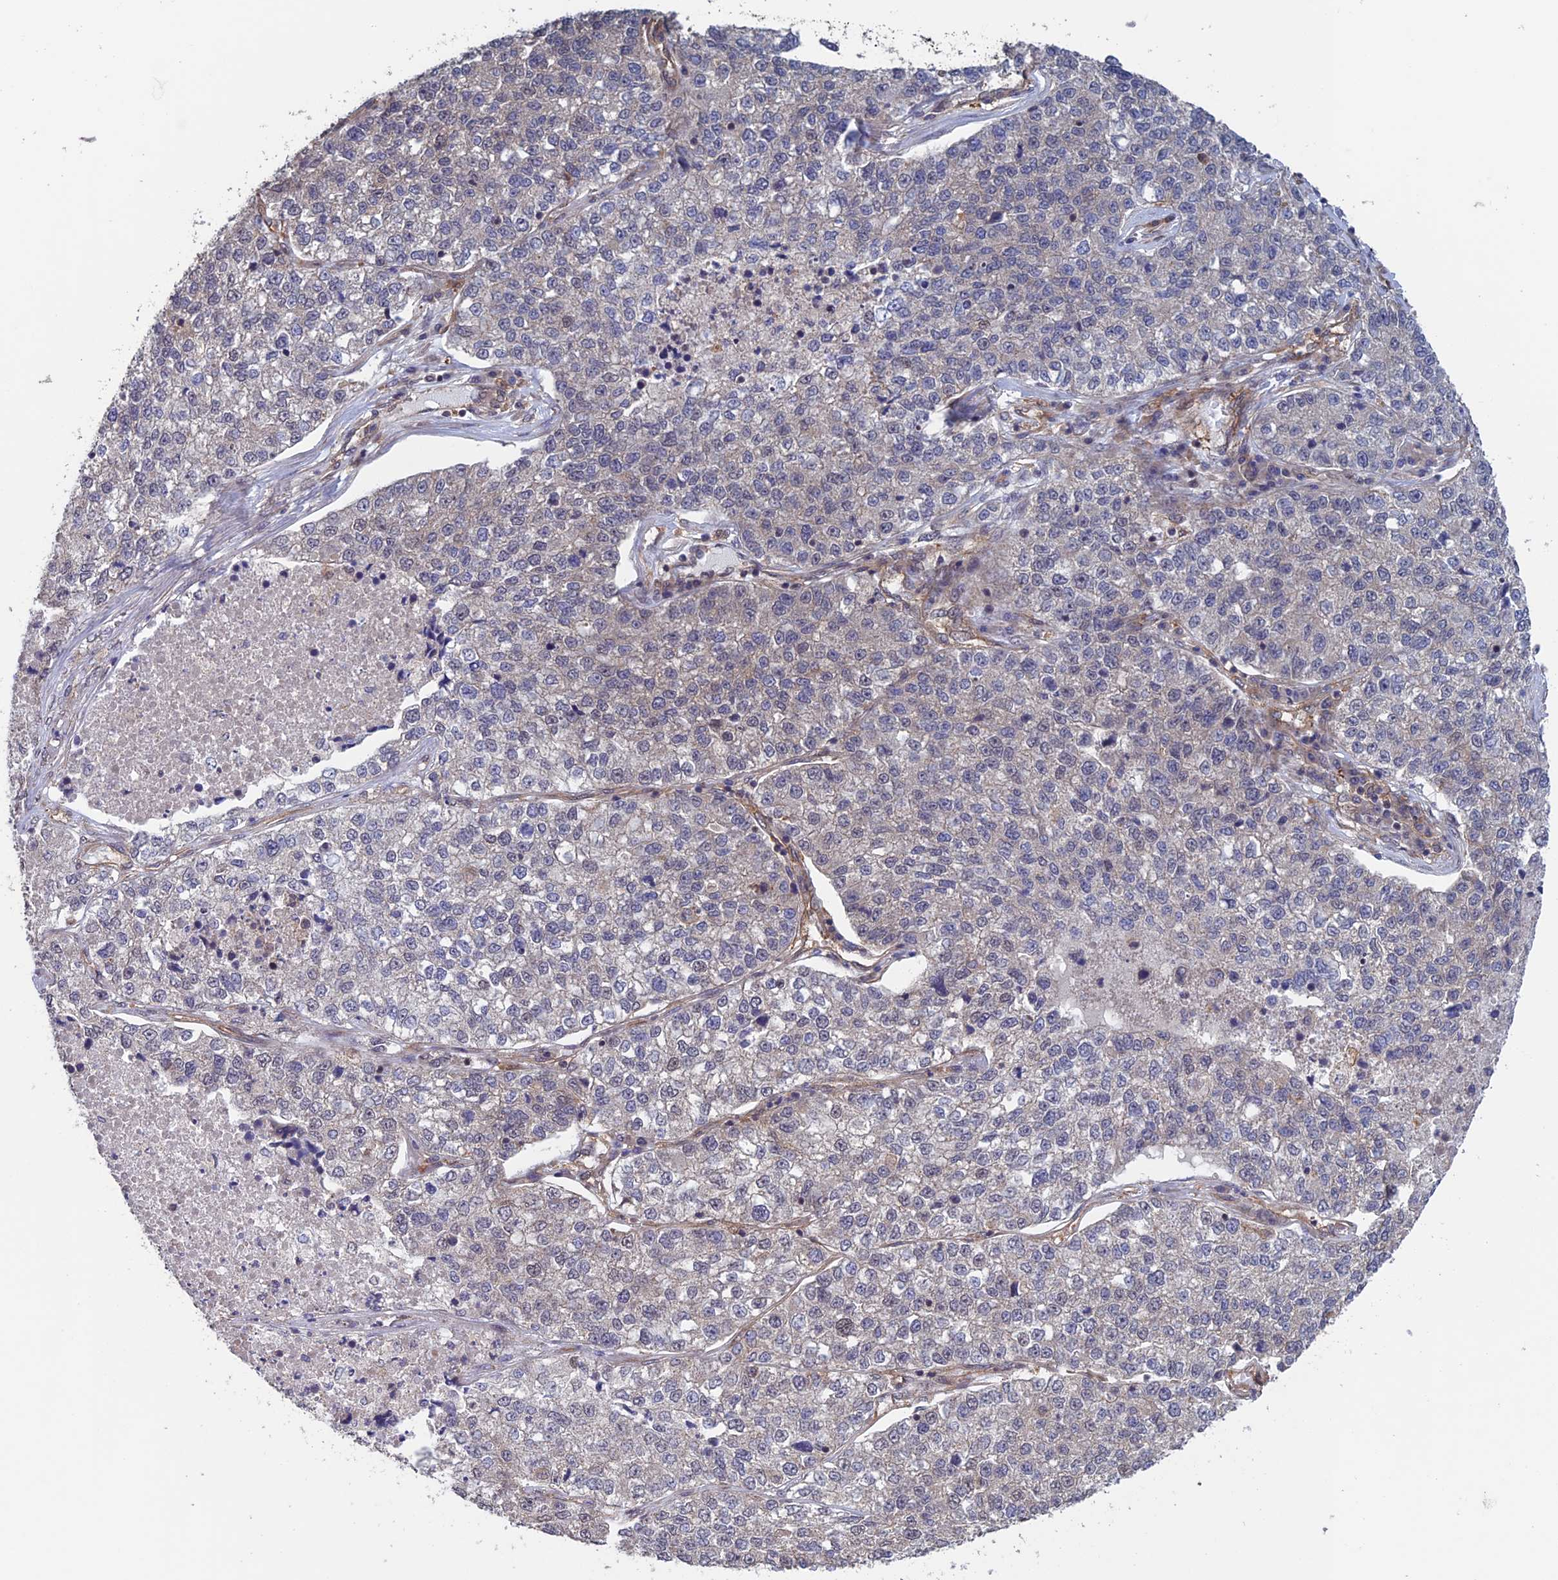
{"staining": {"intensity": "negative", "quantity": "none", "location": "none"}, "tissue": "lung cancer", "cell_type": "Tumor cells", "image_type": "cancer", "snomed": [{"axis": "morphology", "description": "Adenocarcinoma, NOS"}, {"axis": "topography", "description": "Lung"}], "caption": "Immunohistochemical staining of human lung cancer demonstrates no significant expression in tumor cells.", "gene": "NUDT16L1", "patient": {"sex": "male", "age": 49}}